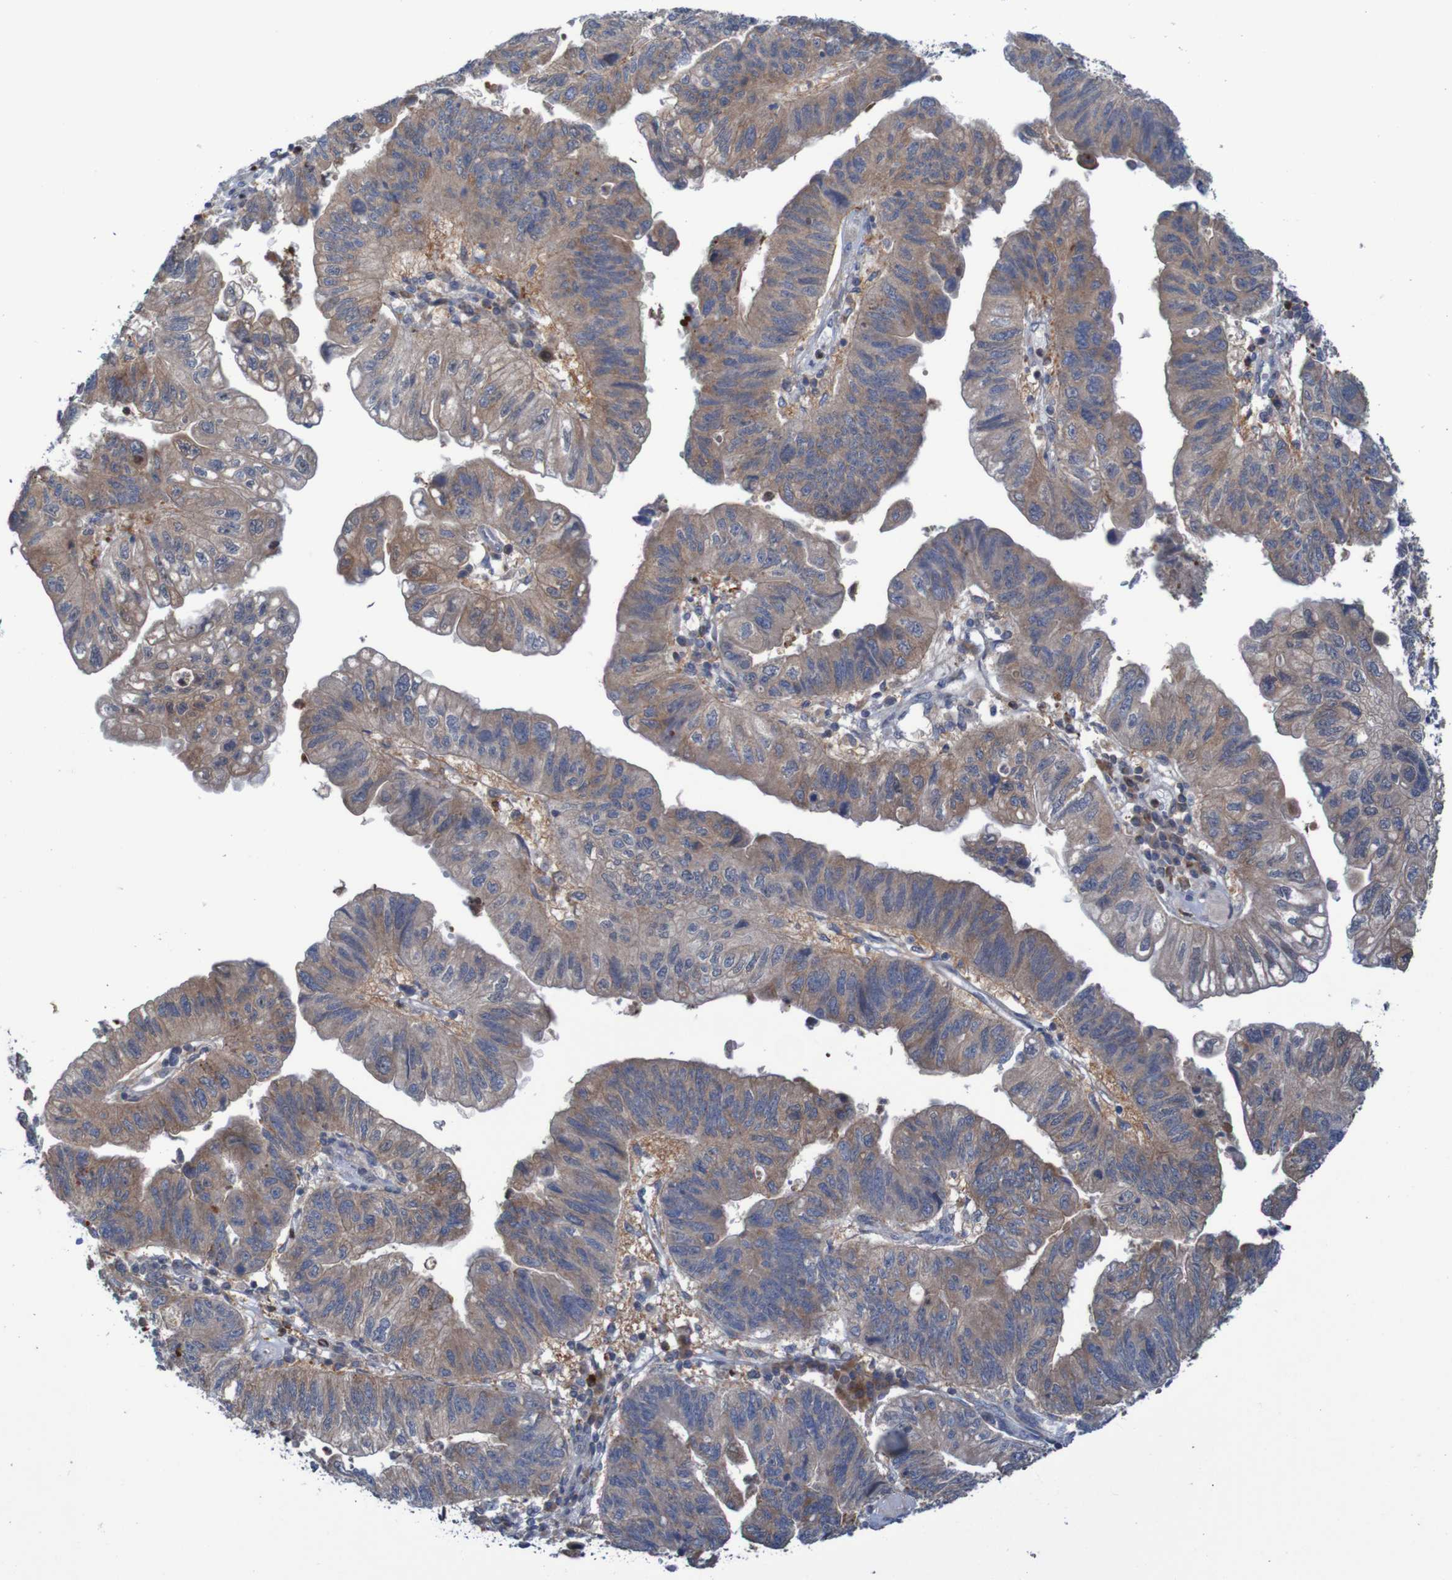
{"staining": {"intensity": "moderate", "quantity": ">75%", "location": "cytoplasmic/membranous"}, "tissue": "stomach cancer", "cell_type": "Tumor cells", "image_type": "cancer", "snomed": [{"axis": "morphology", "description": "Adenocarcinoma, NOS"}, {"axis": "topography", "description": "Stomach"}], "caption": "Moderate cytoplasmic/membranous protein staining is present in about >75% of tumor cells in stomach cancer.", "gene": "ANGPT4", "patient": {"sex": "male", "age": 59}}